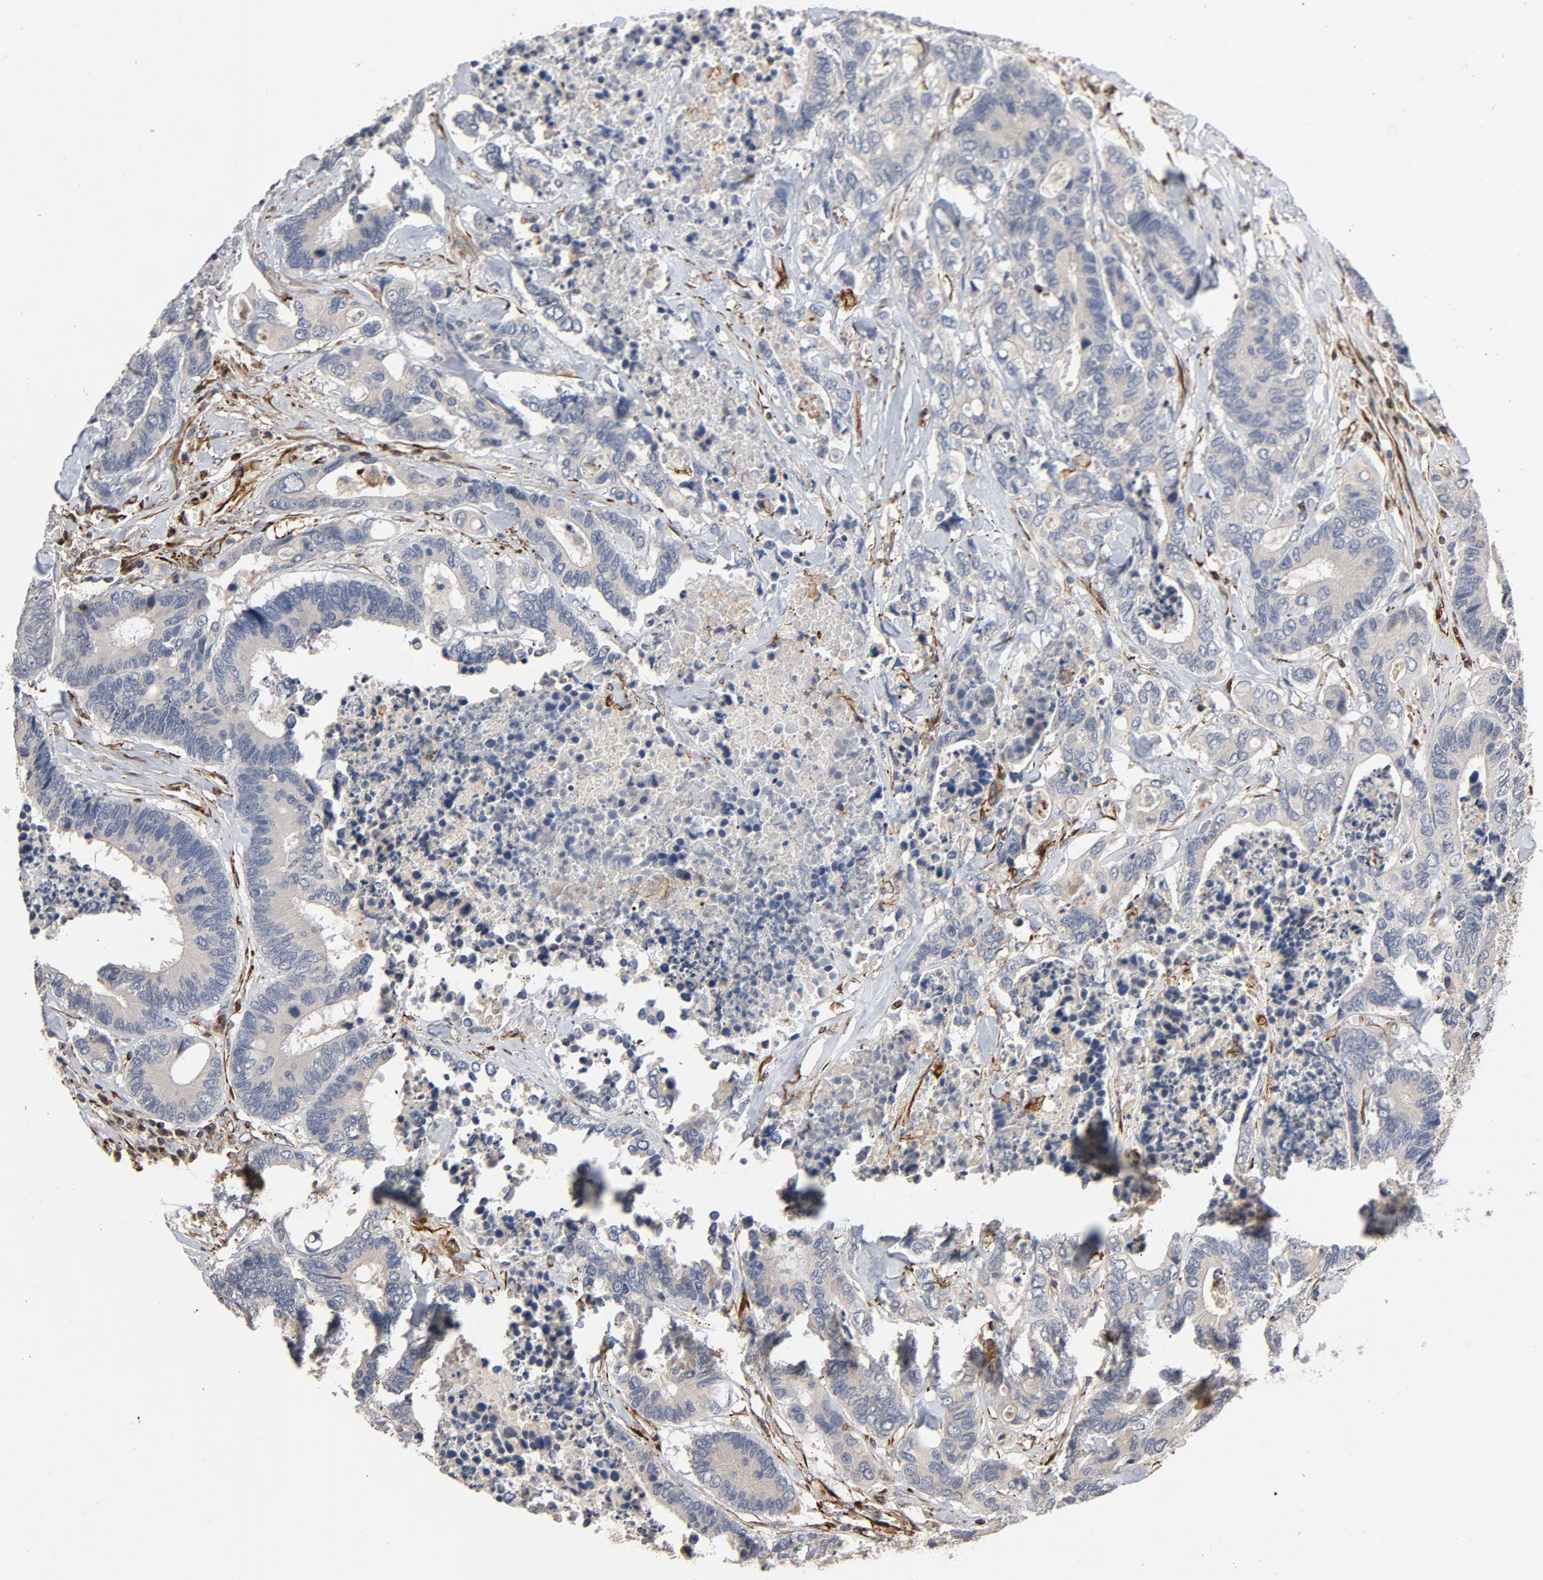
{"staining": {"intensity": "weak", "quantity": "<25%", "location": "cytoplasmic/membranous"}, "tissue": "colorectal cancer", "cell_type": "Tumor cells", "image_type": "cancer", "snomed": [{"axis": "morphology", "description": "Adenocarcinoma, NOS"}, {"axis": "topography", "description": "Rectum"}], "caption": "This is a photomicrograph of IHC staining of colorectal adenocarcinoma, which shows no positivity in tumor cells. (IHC, brightfield microscopy, high magnification).", "gene": "FAM118A", "patient": {"sex": "male", "age": 55}}